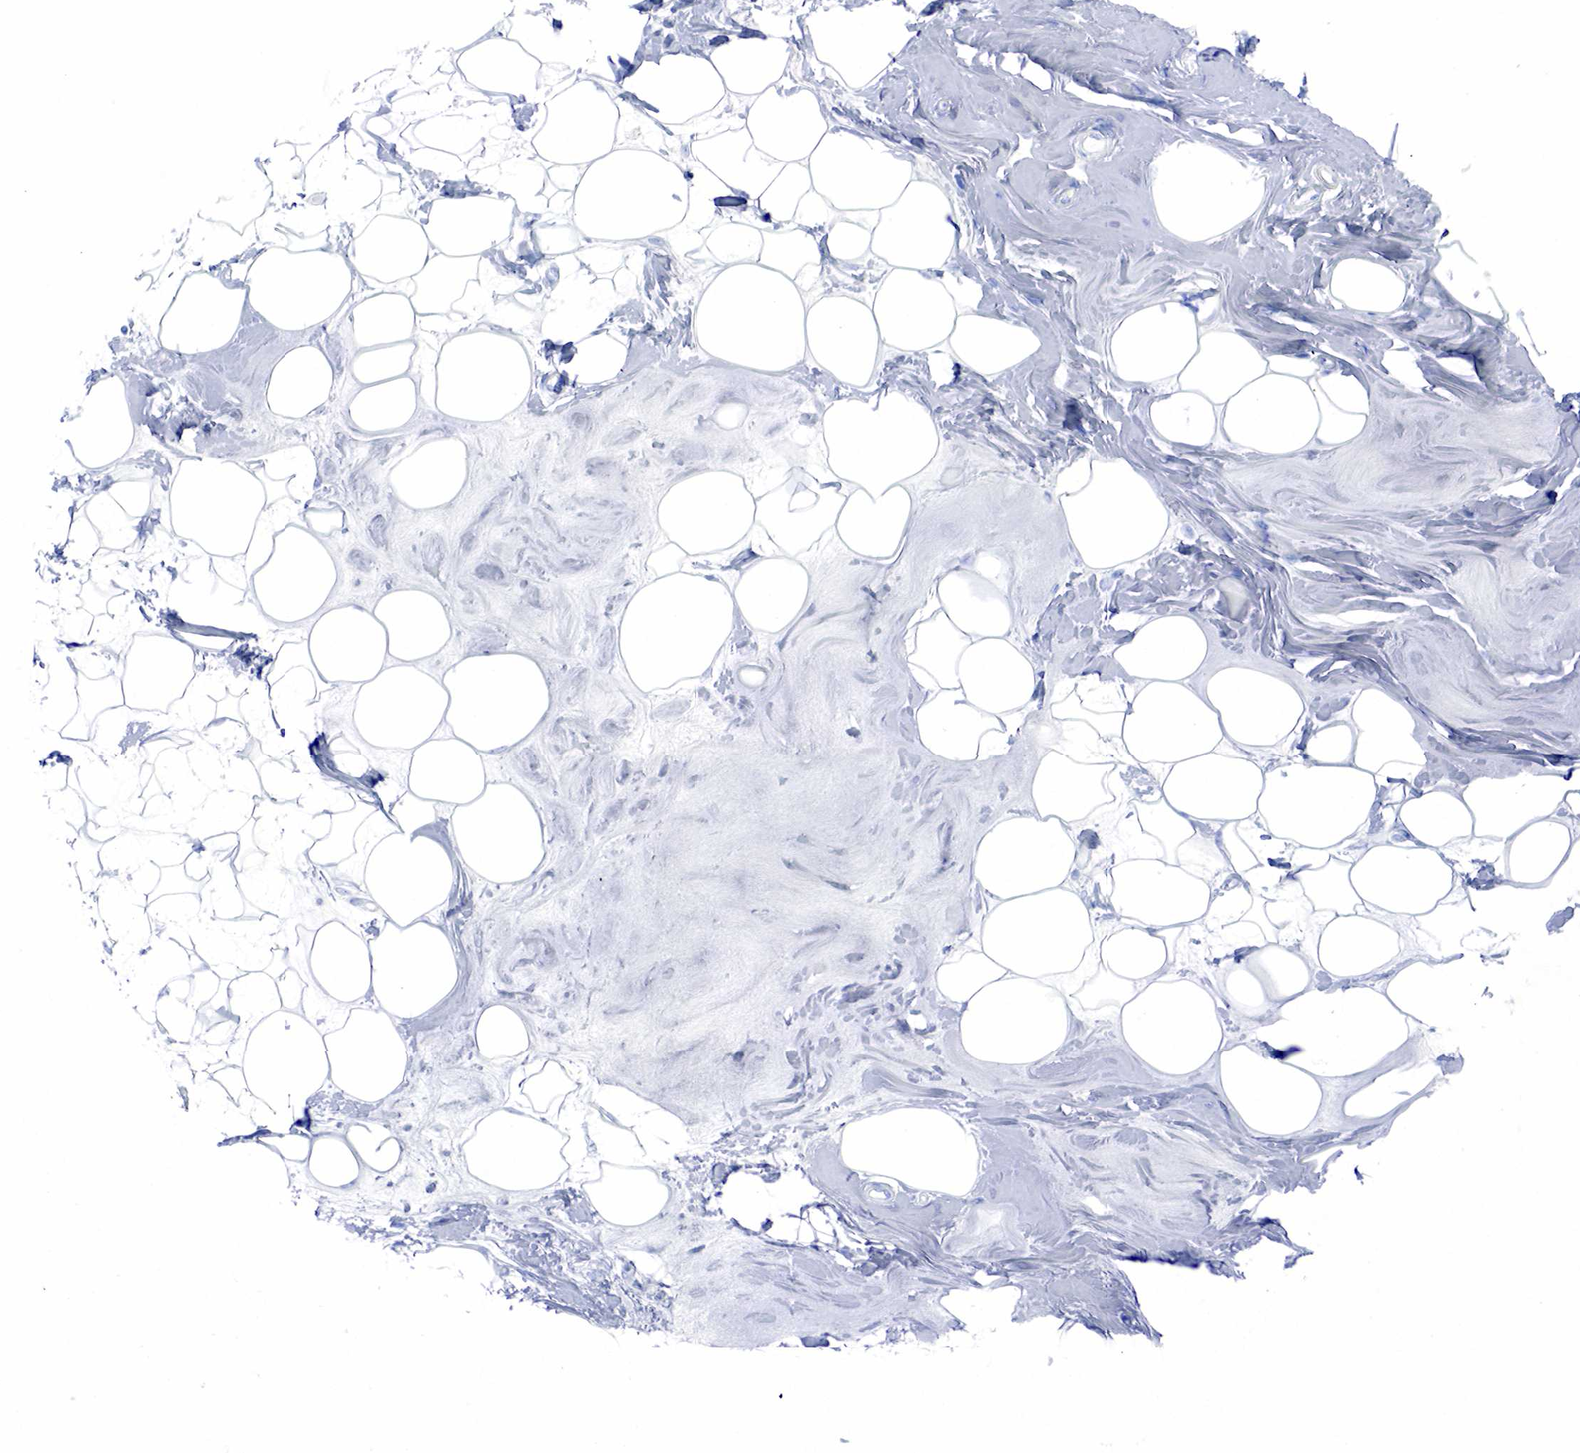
{"staining": {"intensity": "negative", "quantity": "none", "location": "none"}, "tissue": "adipose tissue", "cell_type": "Adipocytes", "image_type": "normal", "snomed": [{"axis": "morphology", "description": "Normal tissue, NOS"}, {"axis": "topography", "description": "Breast"}], "caption": "DAB immunohistochemical staining of normal adipose tissue exhibits no significant staining in adipocytes. The staining was performed using DAB (3,3'-diaminobenzidine) to visualize the protein expression in brown, while the nuclei were stained in blue with hematoxylin (Magnification: 20x).", "gene": "INHA", "patient": {"sex": "female", "age": 44}}